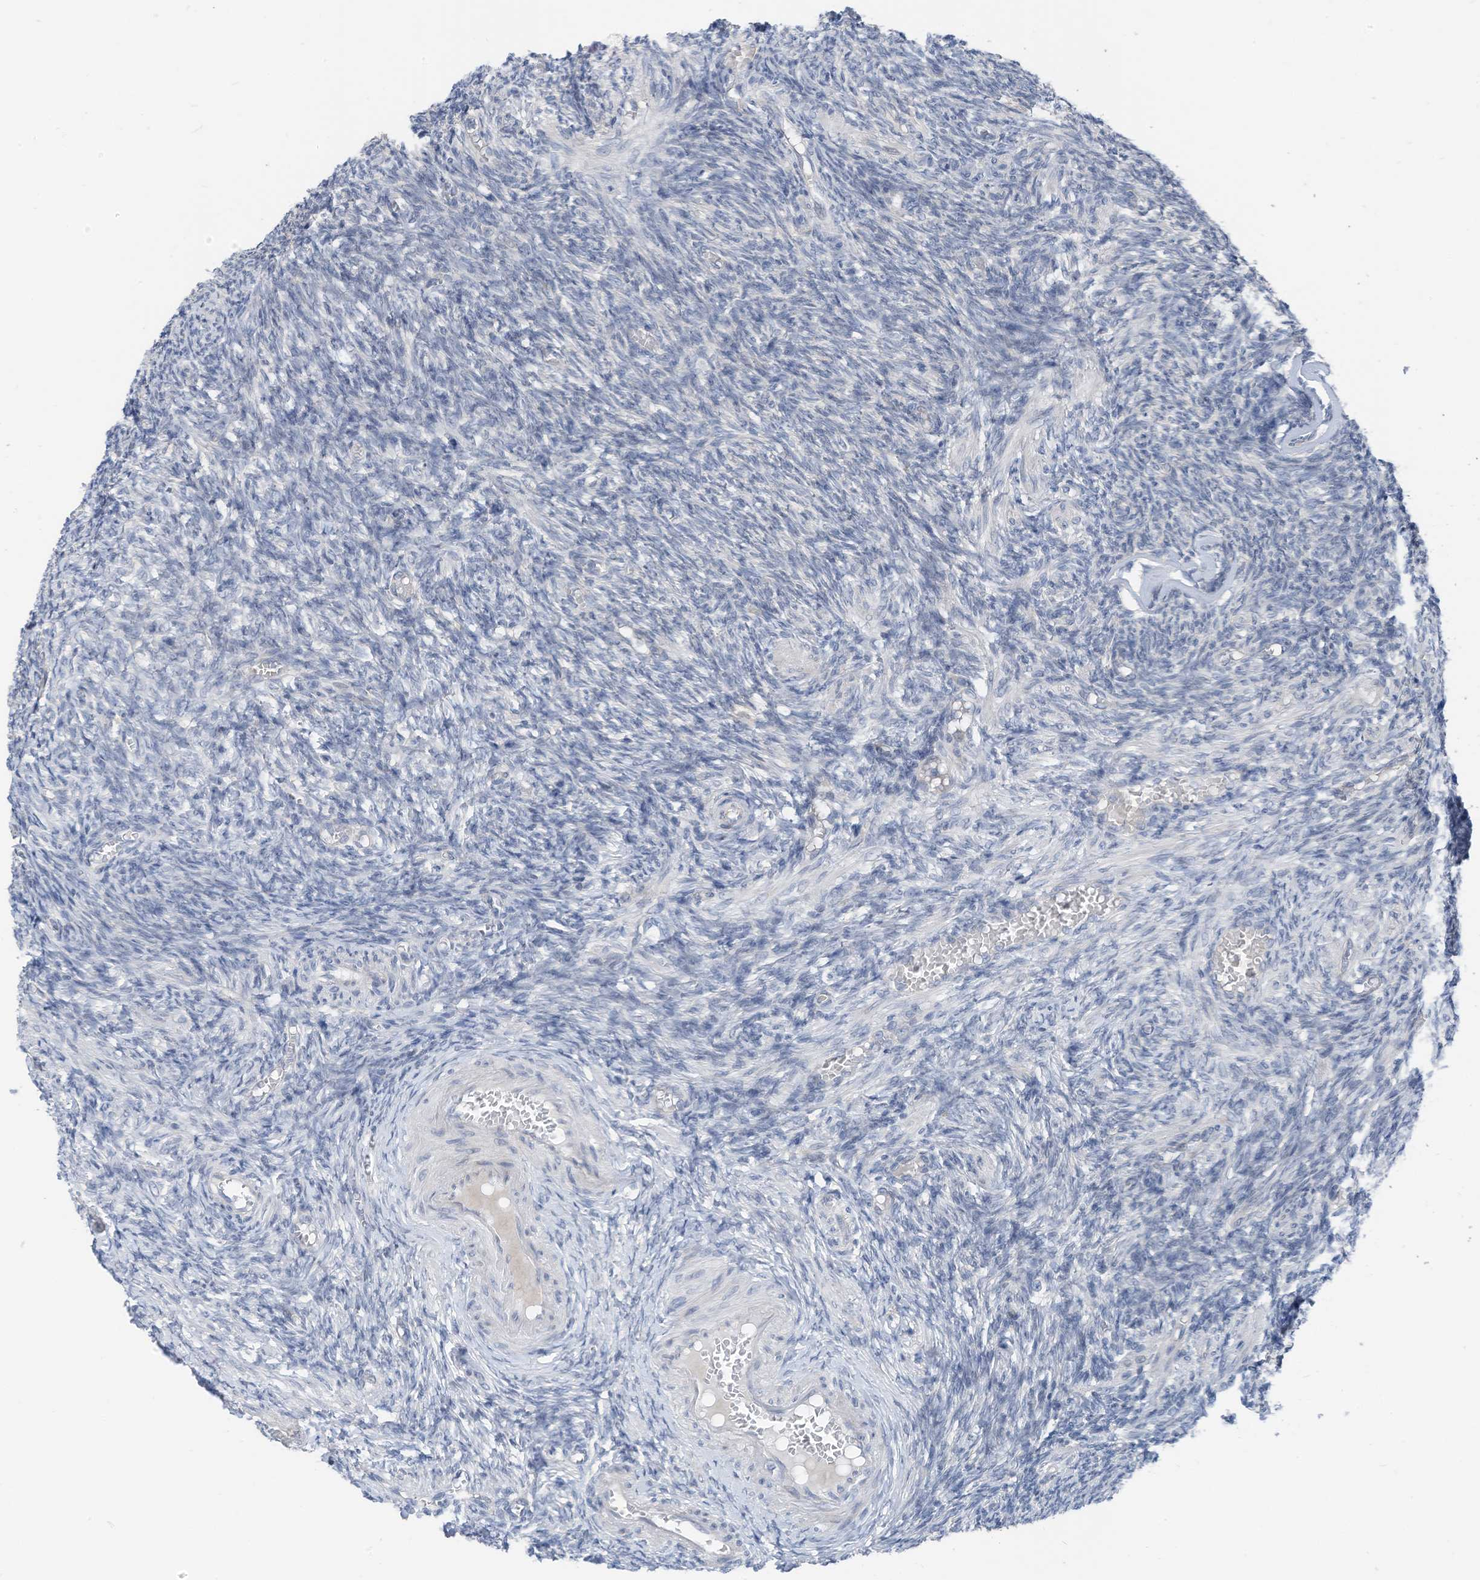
{"staining": {"intensity": "negative", "quantity": "none", "location": "none"}, "tissue": "ovary", "cell_type": "Ovarian stroma cells", "image_type": "normal", "snomed": [{"axis": "morphology", "description": "Normal tissue, NOS"}, {"axis": "topography", "description": "Ovary"}], "caption": "A high-resolution micrograph shows IHC staining of benign ovary, which shows no significant staining in ovarian stroma cells.", "gene": "LDAH", "patient": {"sex": "female", "age": 27}}